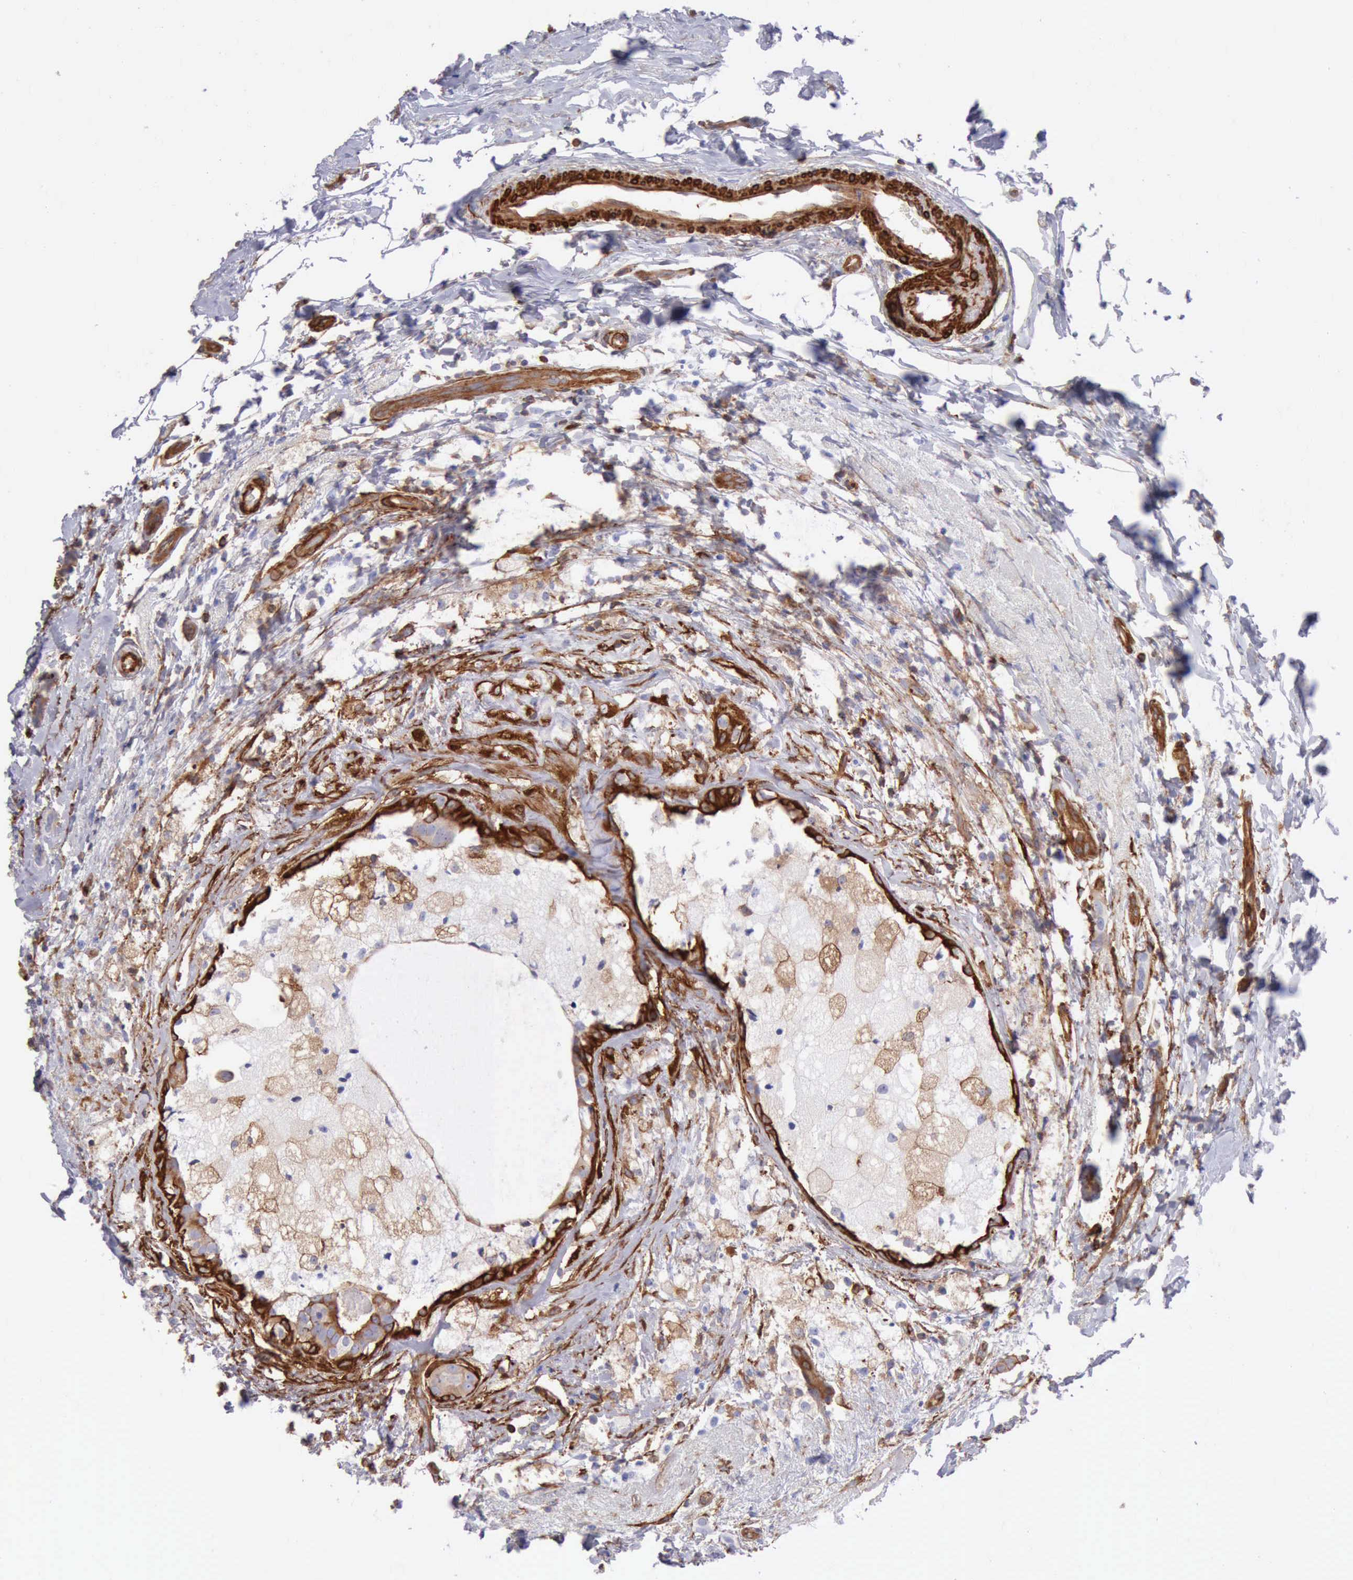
{"staining": {"intensity": "weak", "quantity": ">75%", "location": "cytoplasmic/membranous"}, "tissue": "breast cancer", "cell_type": "Tumor cells", "image_type": "cancer", "snomed": [{"axis": "morphology", "description": "Duct carcinoma"}, {"axis": "topography", "description": "Breast"}], "caption": "This micrograph reveals breast cancer (intraductal carcinoma) stained with IHC to label a protein in brown. The cytoplasmic/membranous of tumor cells show weak positivity for the protein. Nuclei are counter-stained blue.", "gene": "FLNA", "patient": {"sex": "female", "age": 54}}